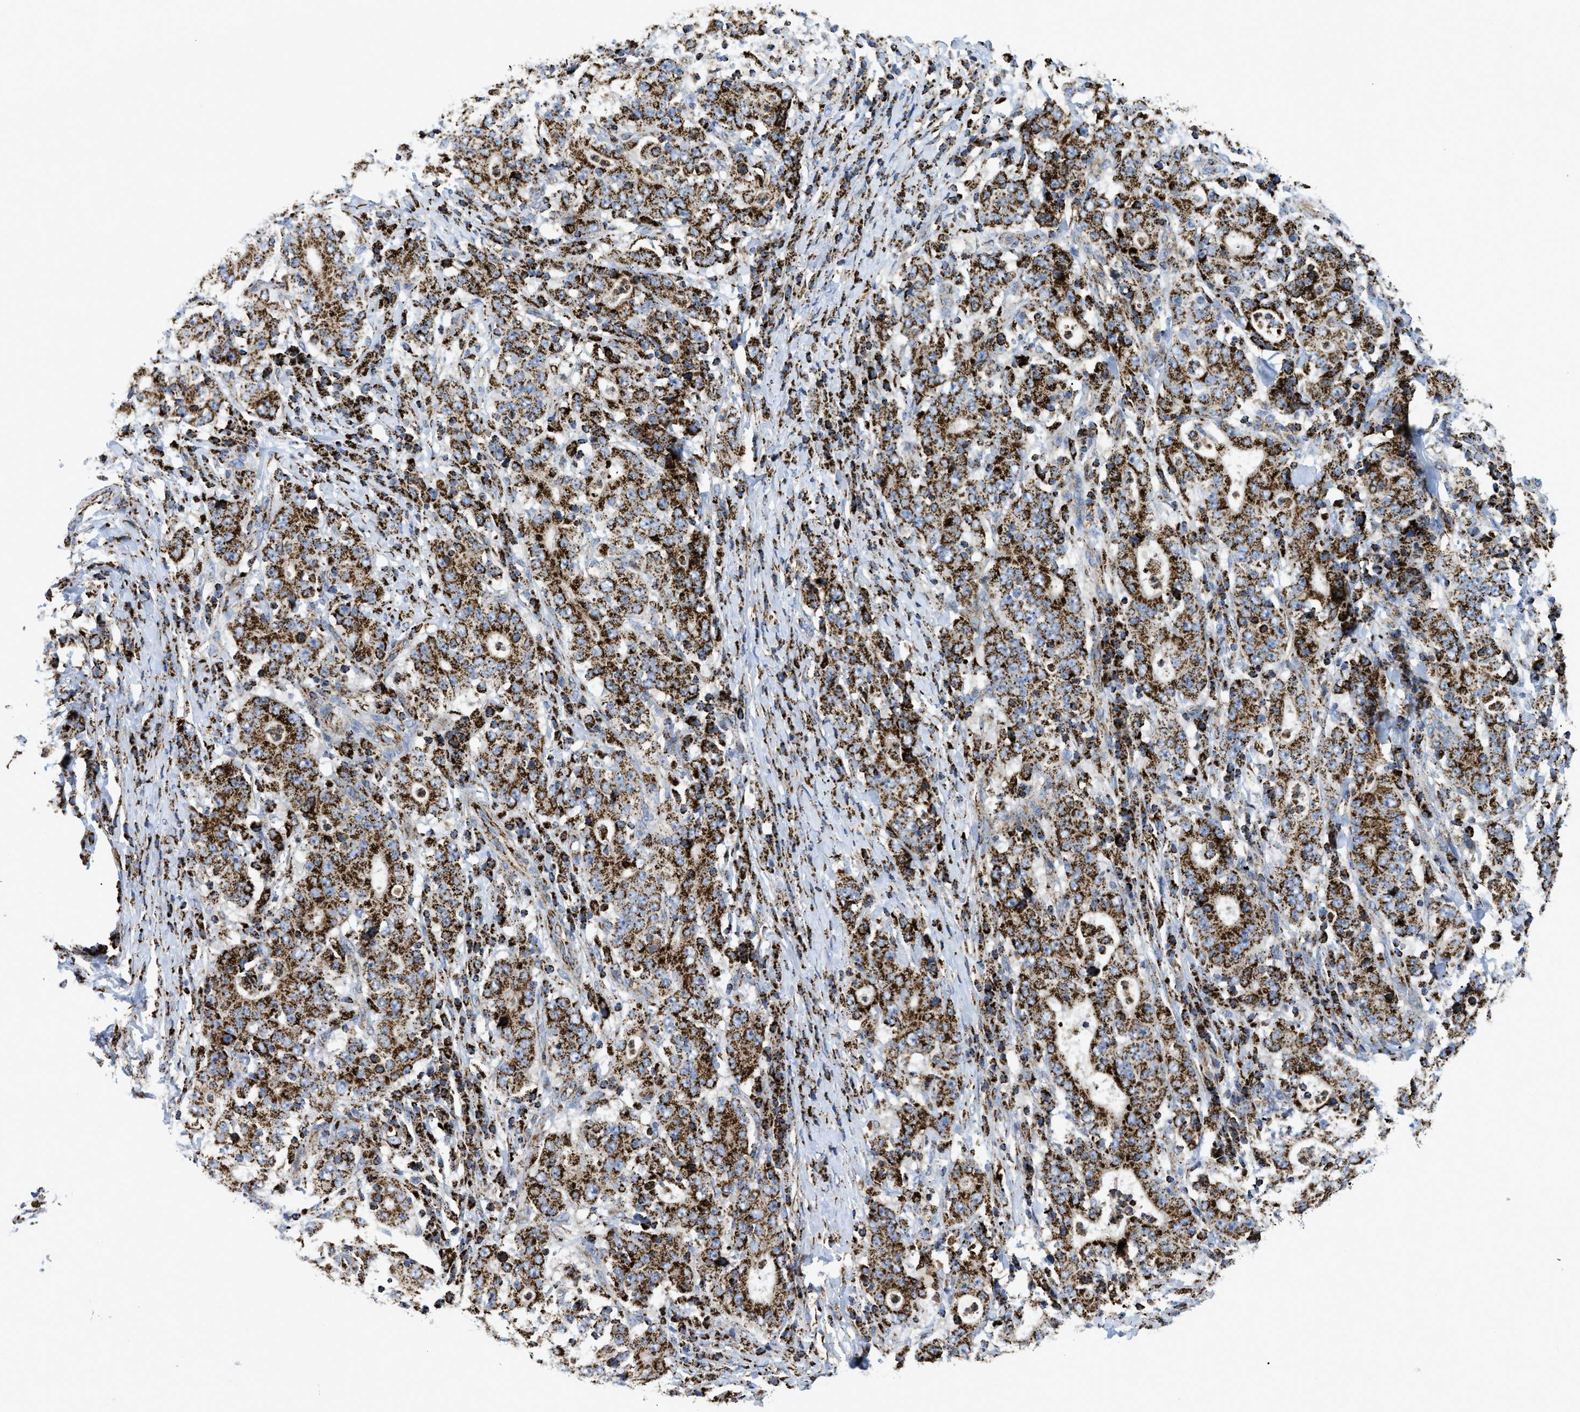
{"staining": {"intensity": "strong", "quantity": ">75%", "location": "cytoplasmic/membranous"}, "tissue": "stomach cancer", "cell_type": "Tumor cells", "image_type": "cancer", "snomed": [{"axis": "morphology", "description": "Normal tissue, NOS"}, {"axis": "morphology", "description": "Adenocarcinoma, NOS"}, {"axis": "topography", "description": "Stomach, upper"}, {"axis": "topography", "description": "Stomach"}], "caption": "Protein staining by immunohistochemistry (IHC) exhibits strong cytoplasmic/membranous positivity in about >75% of tumor cells in adenocarcinoma (stomach). (IHC, brightfield microscopy, high magnification).", "gene": "SQOR", "patient": {"sex": "male", "age": 59}}